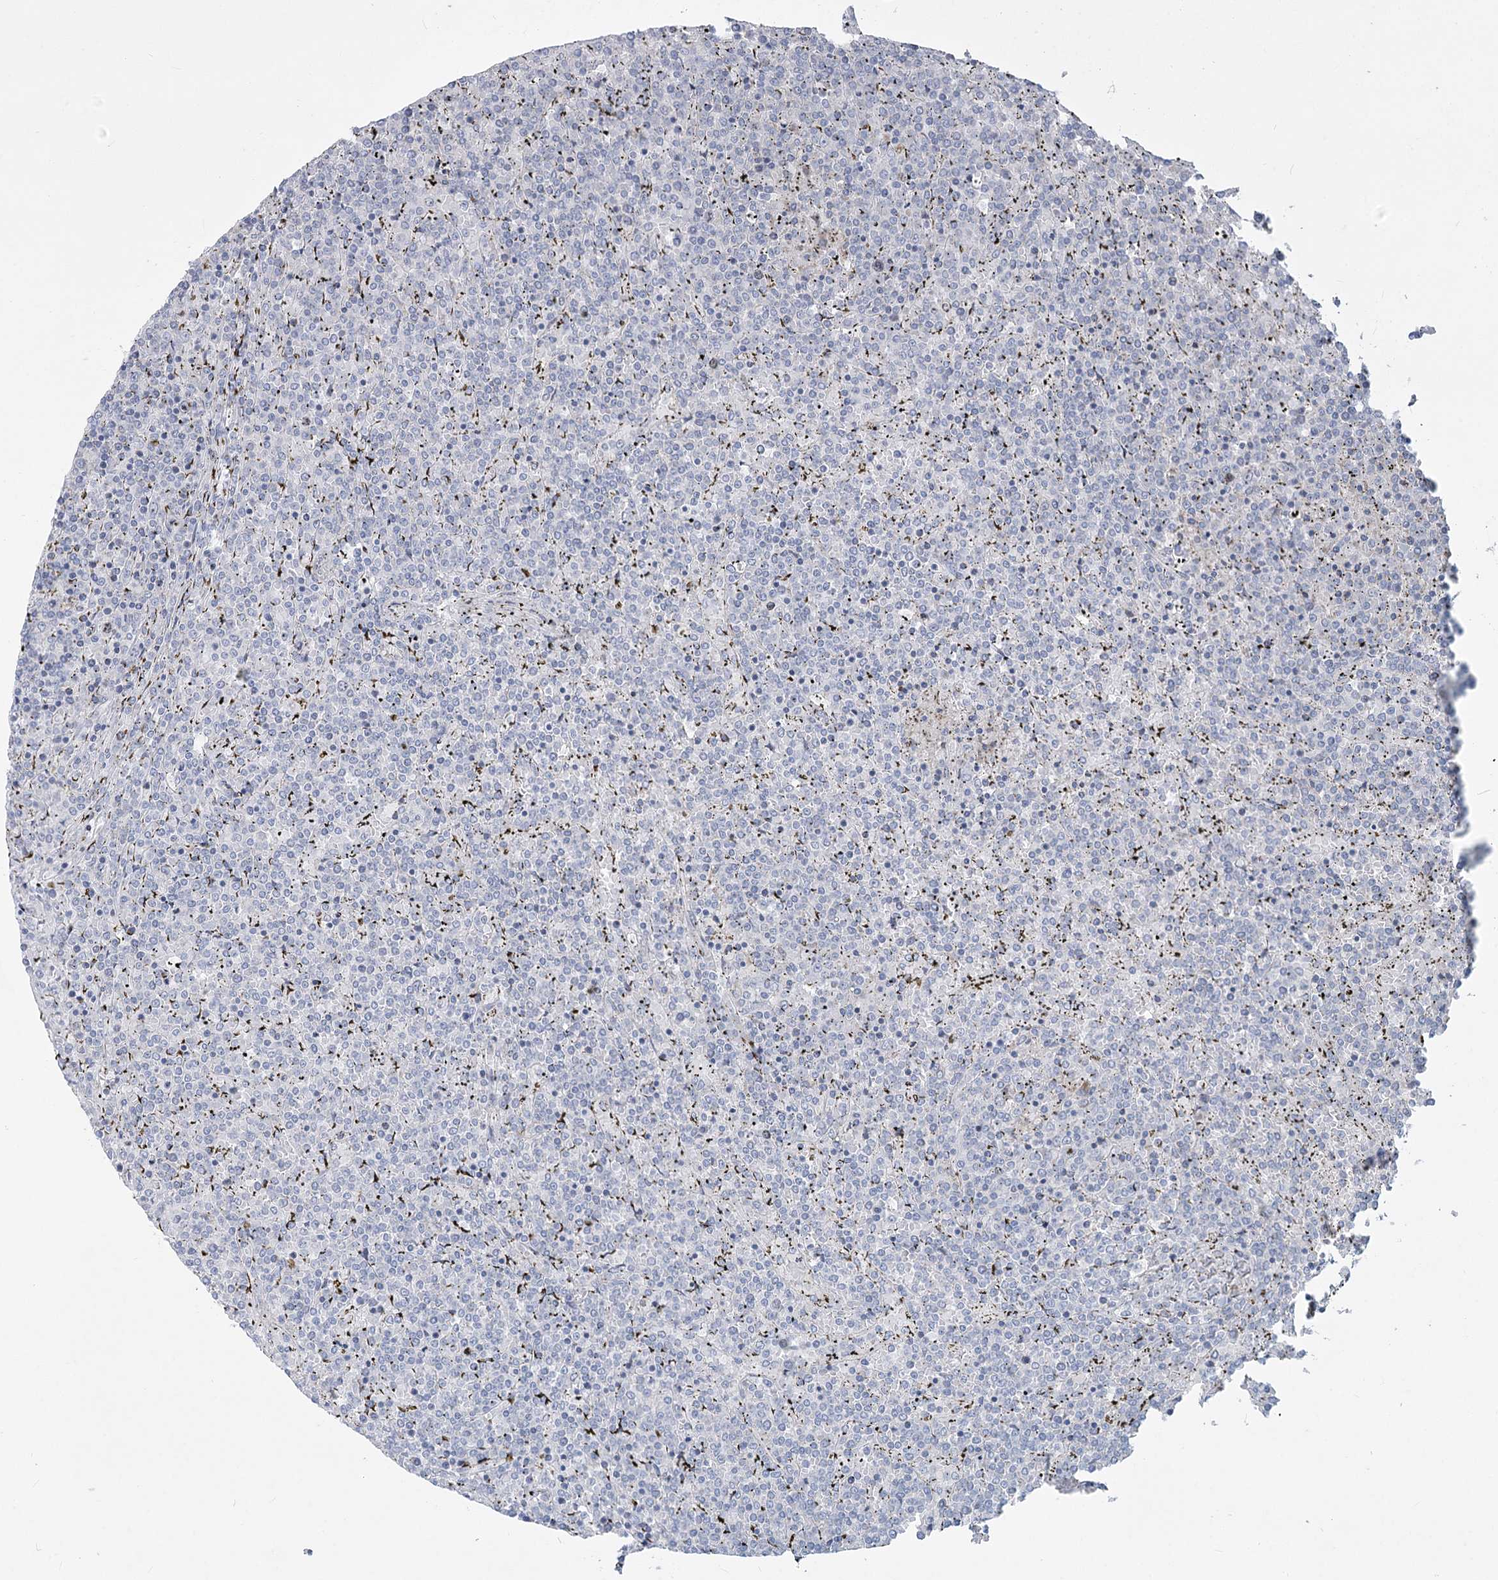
{"staining": {"intensity": "negative", "quantity": "none", "location": "none"}, "tissue": "lymphoma", "cell_type": "Tumor cells", "image_type": "cancer", "snomed": [{"axis": "morphology", "description": "Malignant lymphoma, non-Hodgkin's type, Low grade"}, {"axis": "topography", "description": "Spleen"}], "caption": "Immunohistochemistry histopathology image of human lymphoma stained for a protein (brown), which shows no expression in tumor cells.", "gene": "ABITRAM", "patient": {"sex": "female", "age": 19}}